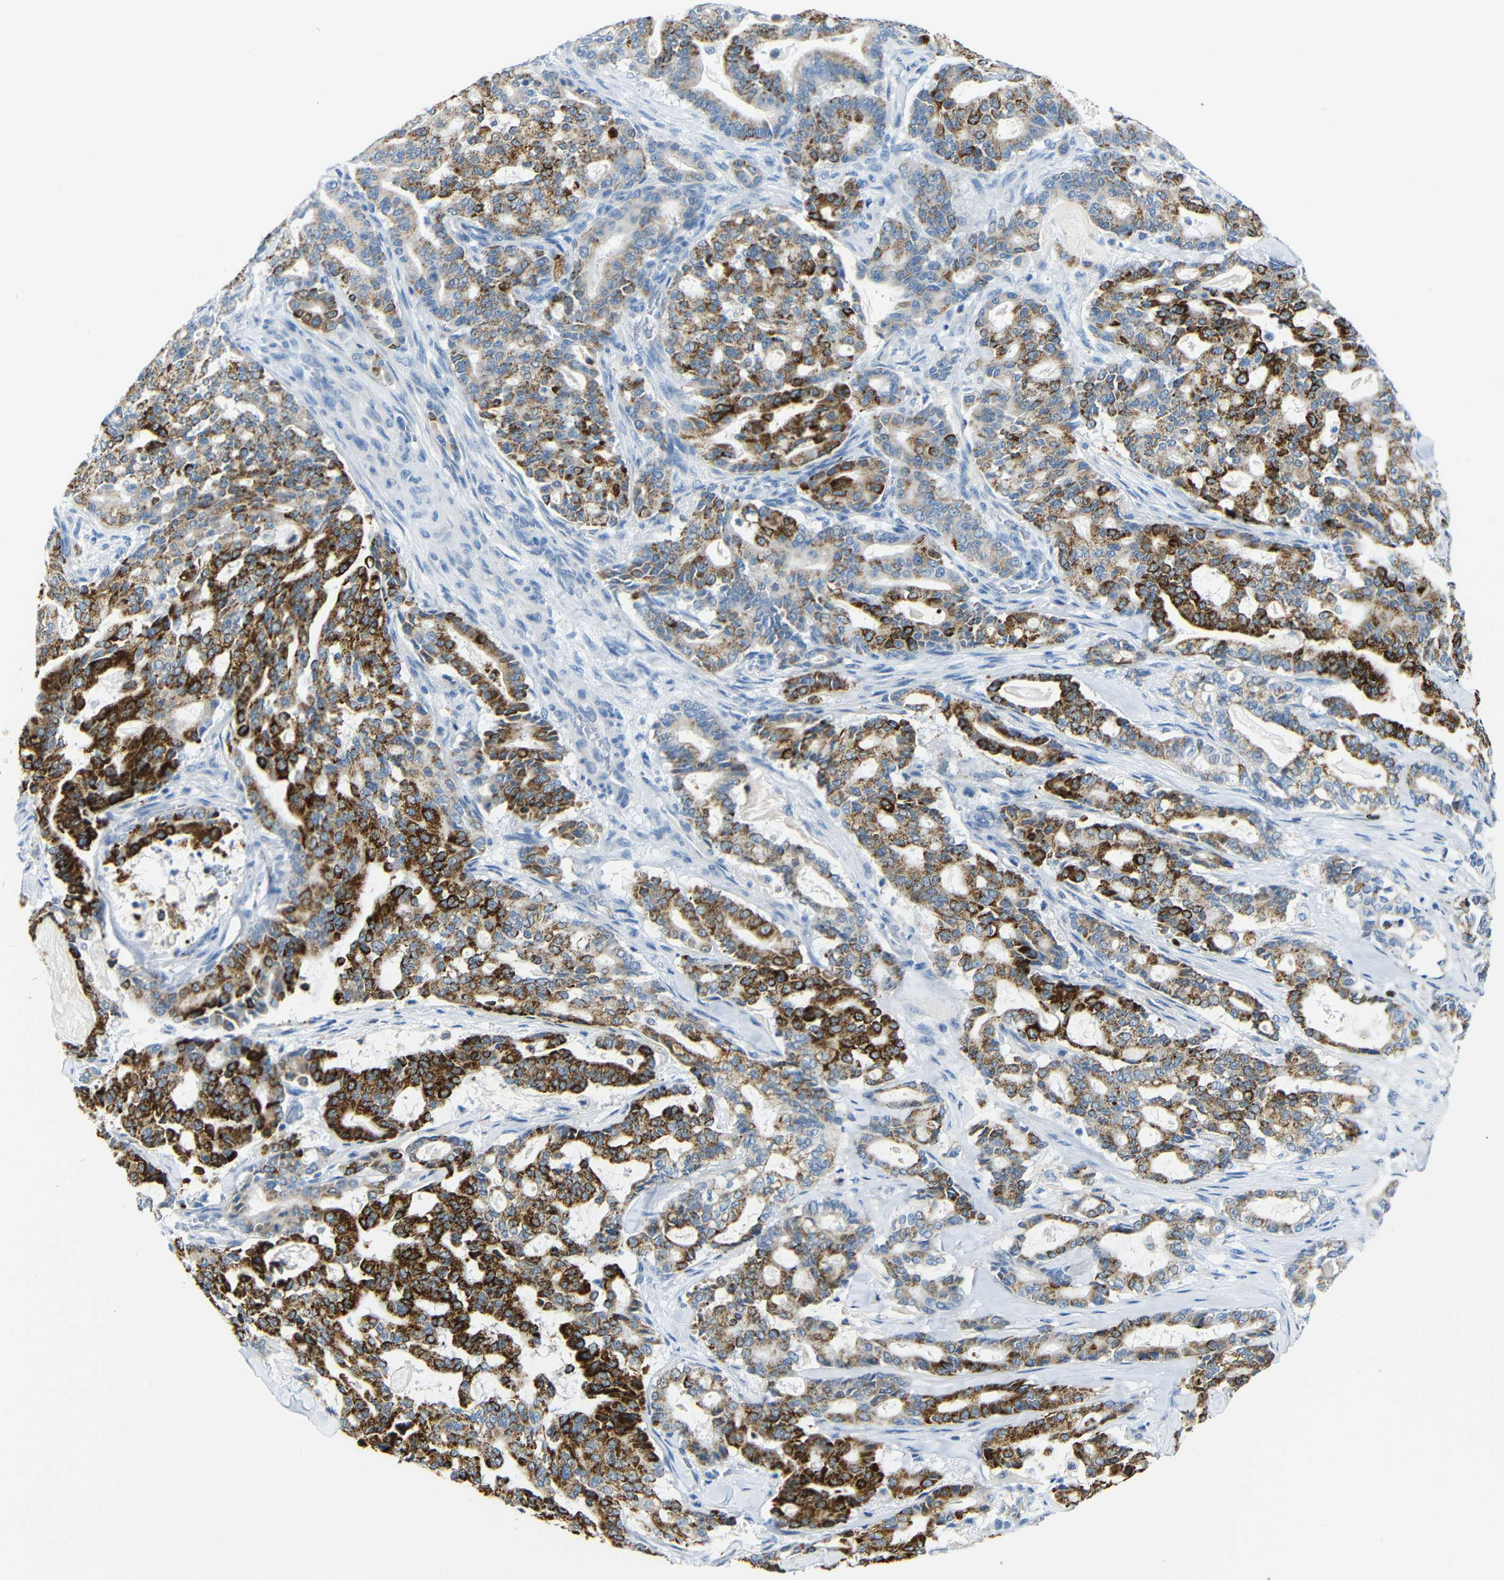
{"staining": {"intensity": "strong", "quantity": "25%-75%", "location": "cytoplasmic/membranous"}, "tissue": "pancreatic cancer", "cell_type": "Tumor cells", "image_type": "cancer", "snomed": [{"axis": "morphology", "description": "Adenocarcinoma, NOS"}, {"axis": "topography", "description": "Pancreas"}], "caption": "A brown stain highlights strong cytoplasmic/membranous staining of a protein in pancreatic cancer (adenocarcinoma) tumor cells.", "gene": "C15orf48", "patient": {"sex": "male", "age": 63}}